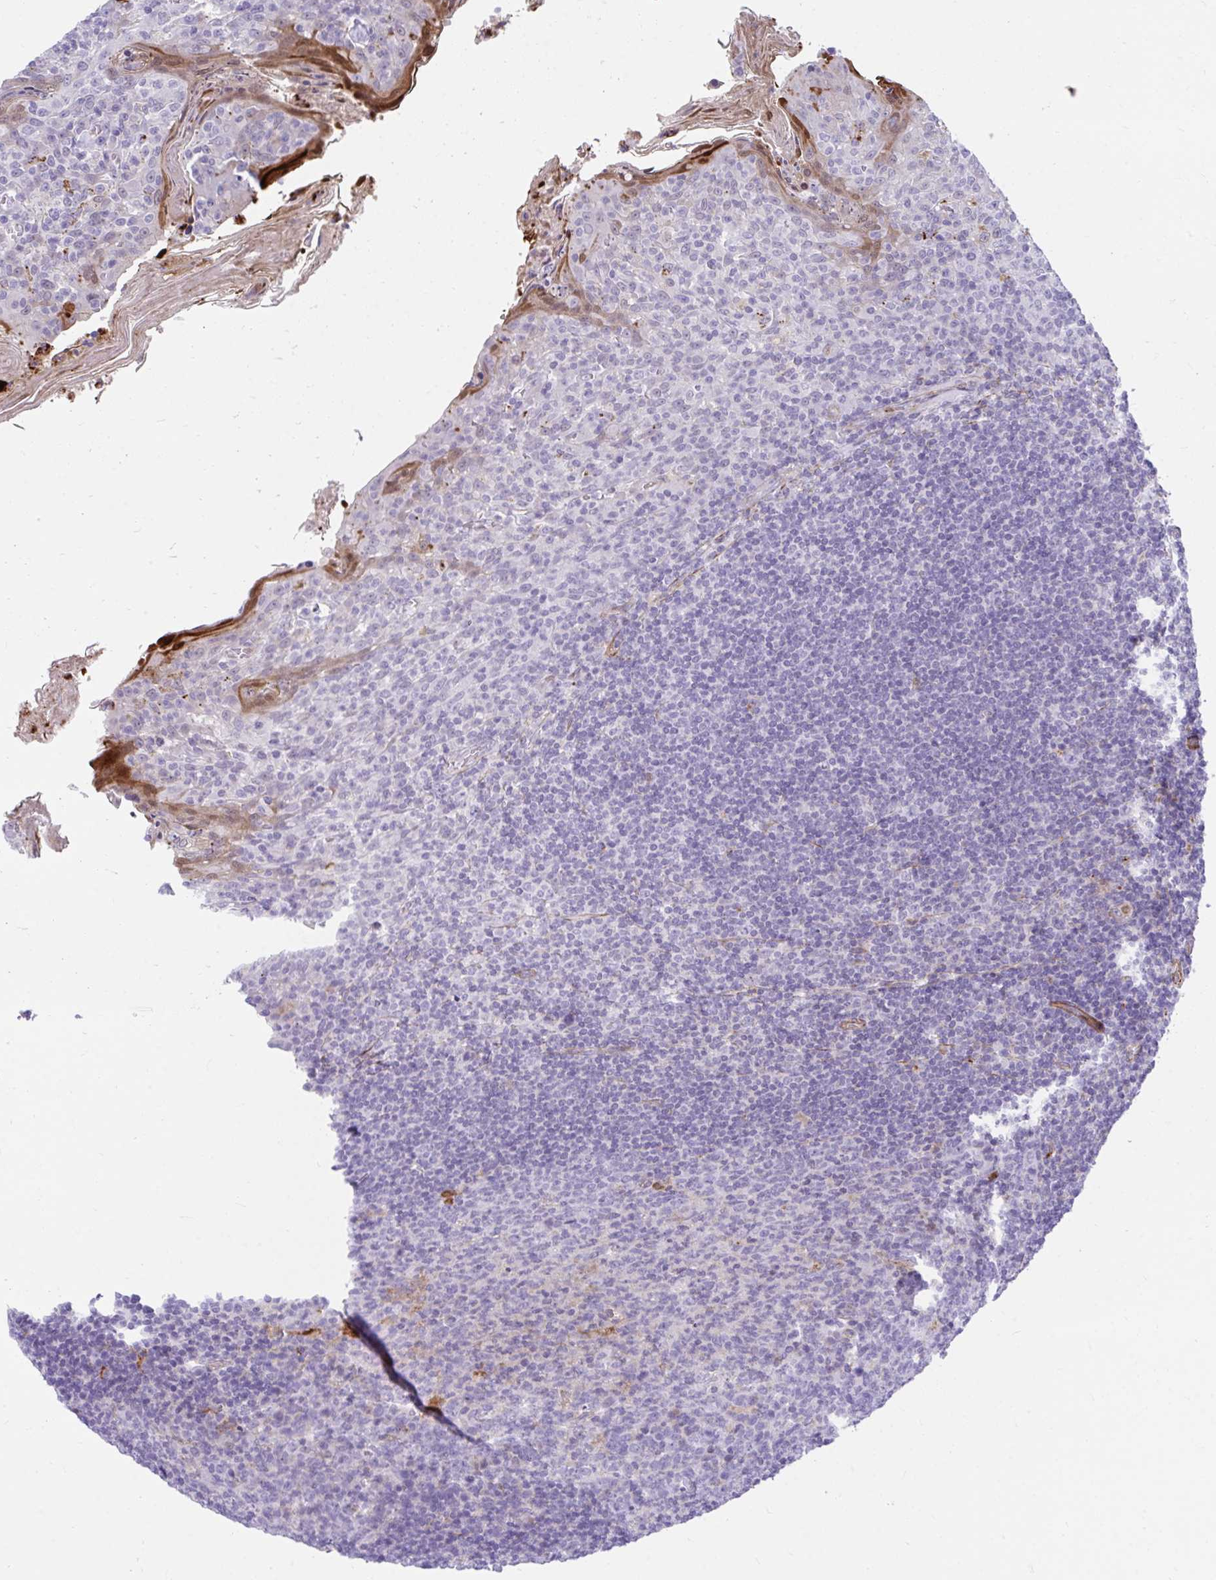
{"staining": {"intensity": "negative", "quantity": "none", "location": "none"}, "tissue": "tonsil", "cell_type": "Germinal center cells", "image_type": "normal", "snomed": [{"axis": "morphology", "description": "Normal tissue, NOS"}, {"axis": "topography", "description": "Tonsil"}], "caption": "DAB (3,3'-diaminobenzidine) immunohistochemical staining of normal human tonsil demonstrates no significant positivity in germinal center cells.", "gene": "CSTB", "patient": {"sex": "female", "age": 10}}